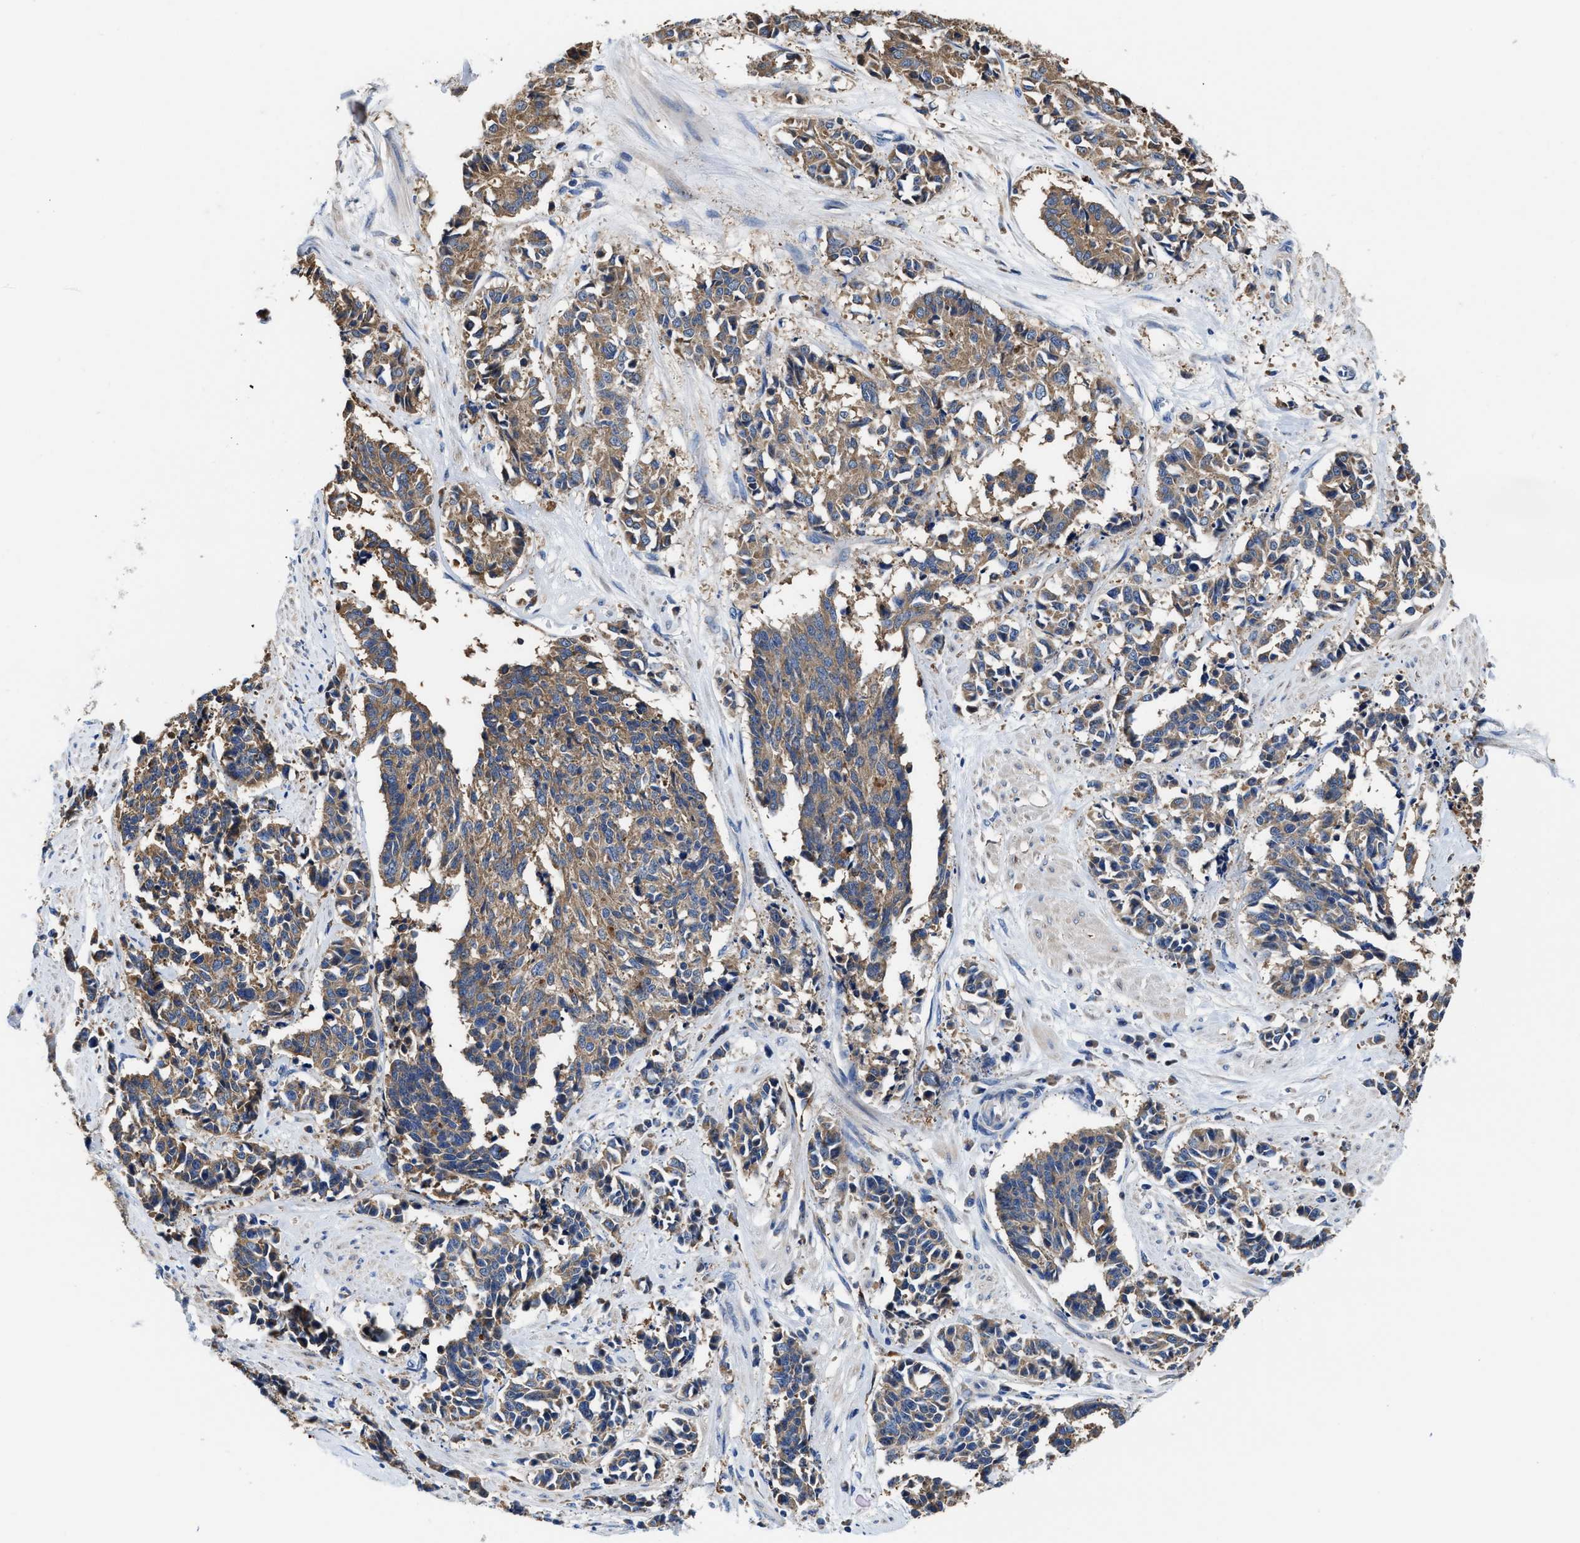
{"staining": {"intensity": "moderate", "quantity": ">75%", "location": "cytoplasmic/membranous"}, "tissue": "cervical cancer", "cell_type": "Tumor cells", "image_type": "cancer", "snomed": [{"axis": "morphology", "description": "Squamous cell carcinoma, NOS"}, {"axis": "topography", "description": "Cervix"}], "caption": "Immunohistochemistry (IHC) image of neoplastic tissue: cervical squamous cell carcinoma stained using immunohistochemistry (IHC) shows medium levels of moderate protein expression localized specifically in the cytoplasmic/membranous of tumor cells, appearing as a cytoplasmic/membranous brown color.", "gene": "TMEM30A", "patient": {"sex": "female", "age": 35}}